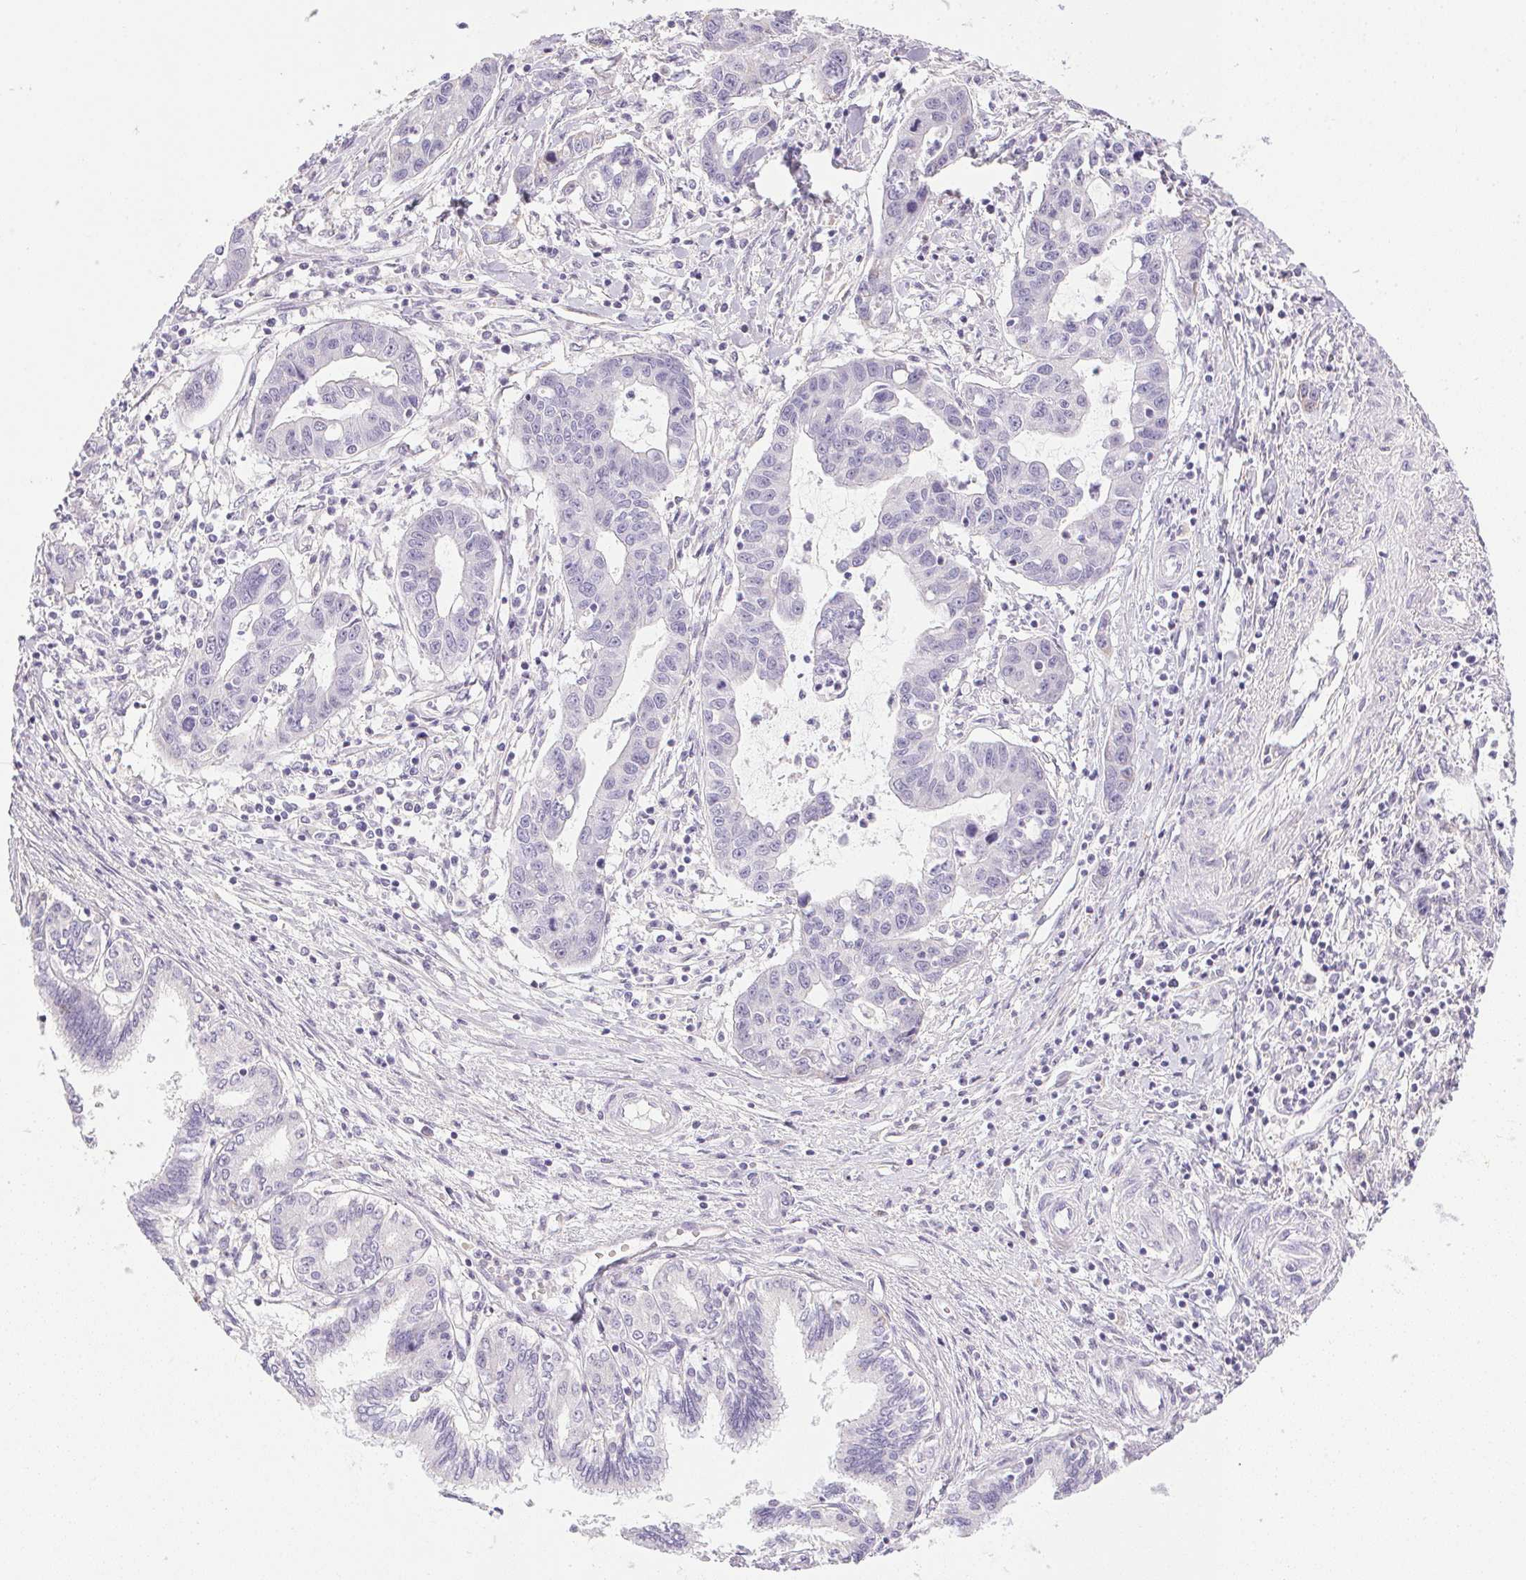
{"staining": {"intensity": "negative", "quantity": "none", "location": "none"}, "tissue": "liver cancer", "cell_type": "Tumor cells", "image_type": "cancer", "snomed": [{"axis": "morphology", "description": "Cholangiocarcinoma"}, {"axis": "topography", "description": "Liver"}], "caption": "Liver cancer (cholangiocarcinoma) stained for a protein using immunohistochemistry shows no positivity tumor cells.", "gene": "PRL", "patient": {"sex": "male", "age": 58}}